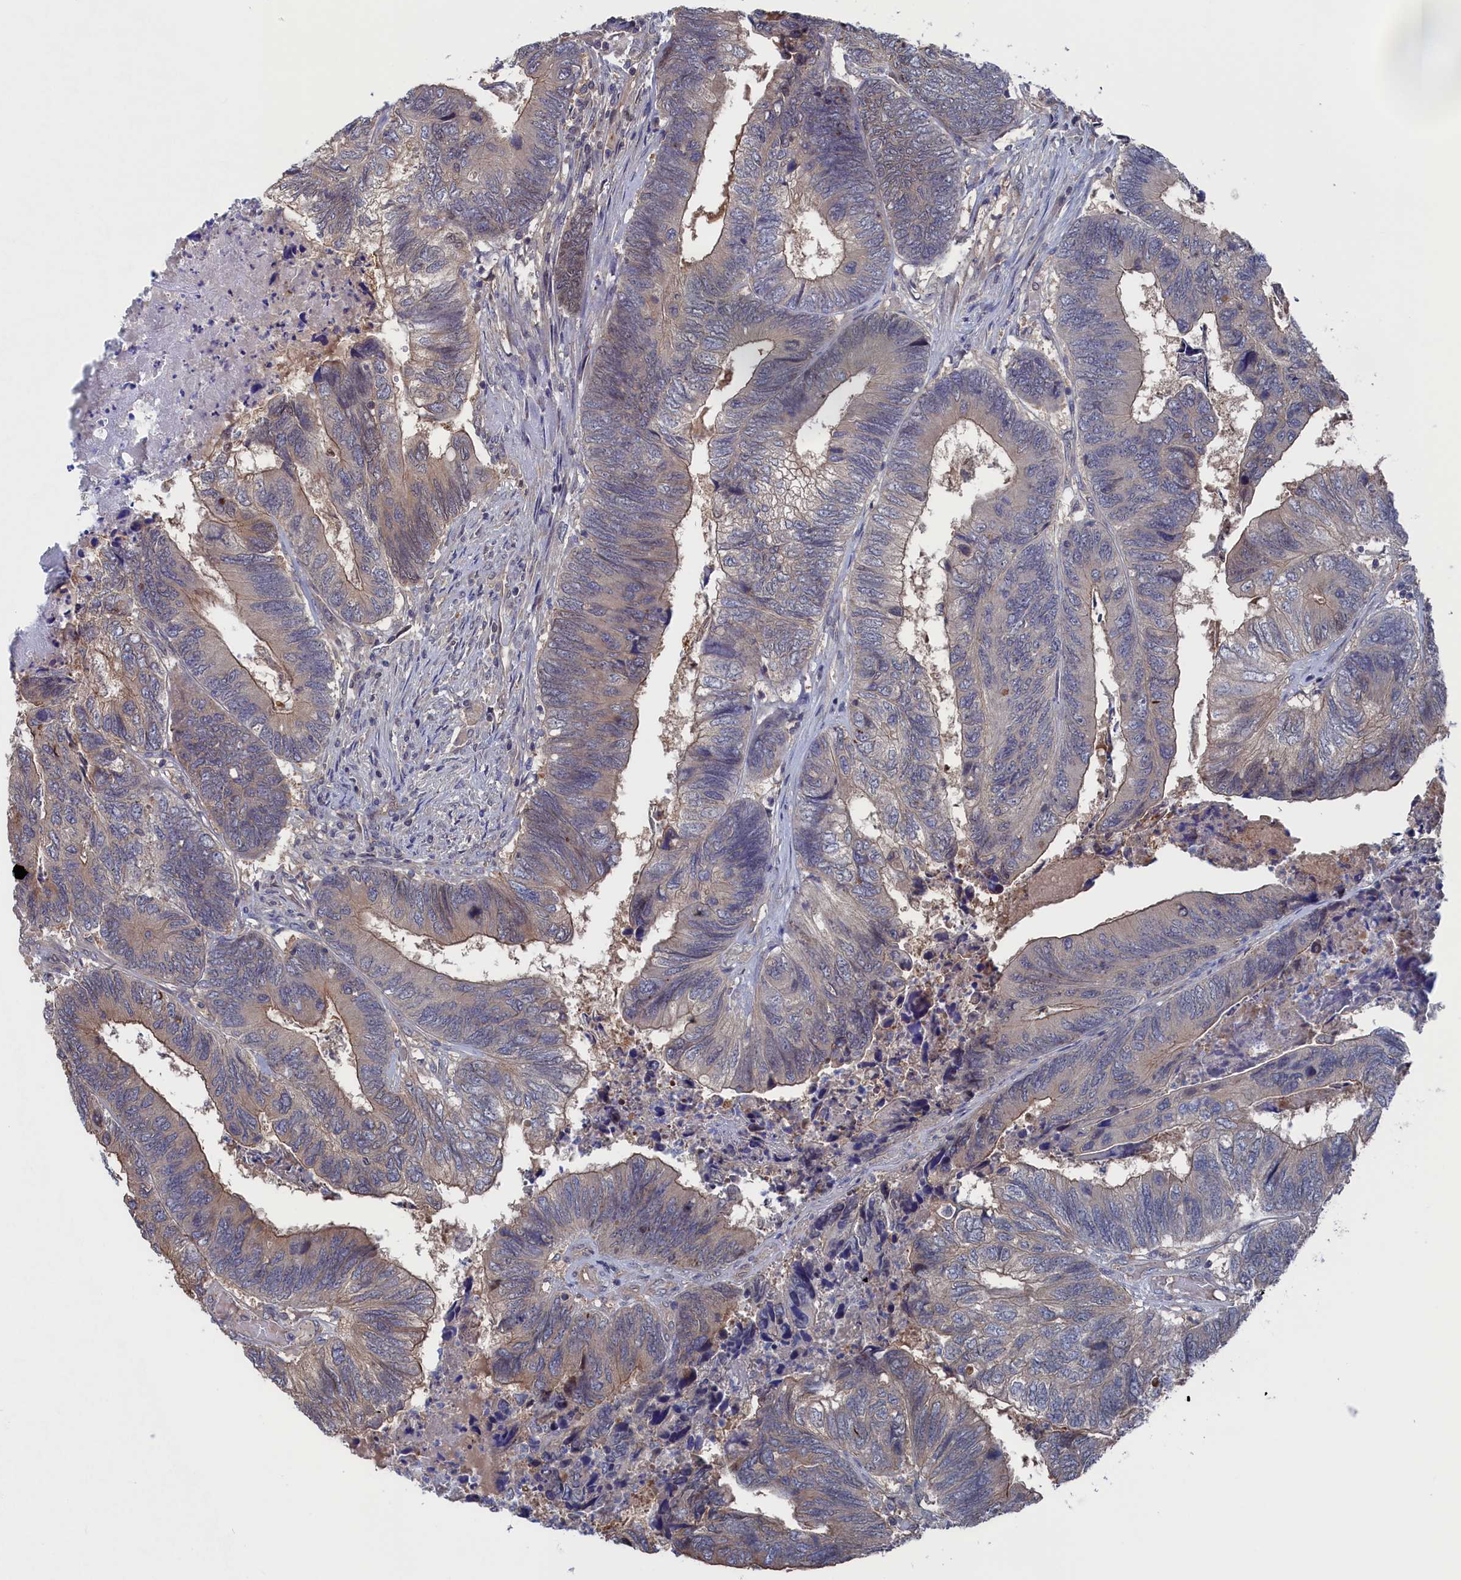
{"staining": {"intensity": "weak", "quantity": "<25%", "location": "cytoplasmic/membranous"}, "tissue": "colorectal cancer", "cell_type": "Tumor cells", "image_type": "cancer", "snomed": [{"axis": "morphology", "description": "Adenocarcinoma, NOS"}, {"axis": "topography", "description": "Colon"}], "caption": "An IHC histopathology image of colorectal cancer is shown. There is no staining in tumor cells of colorectal cancer.", "gene": "NUTF2", "patient": {"sex": "female", "age": 67}}